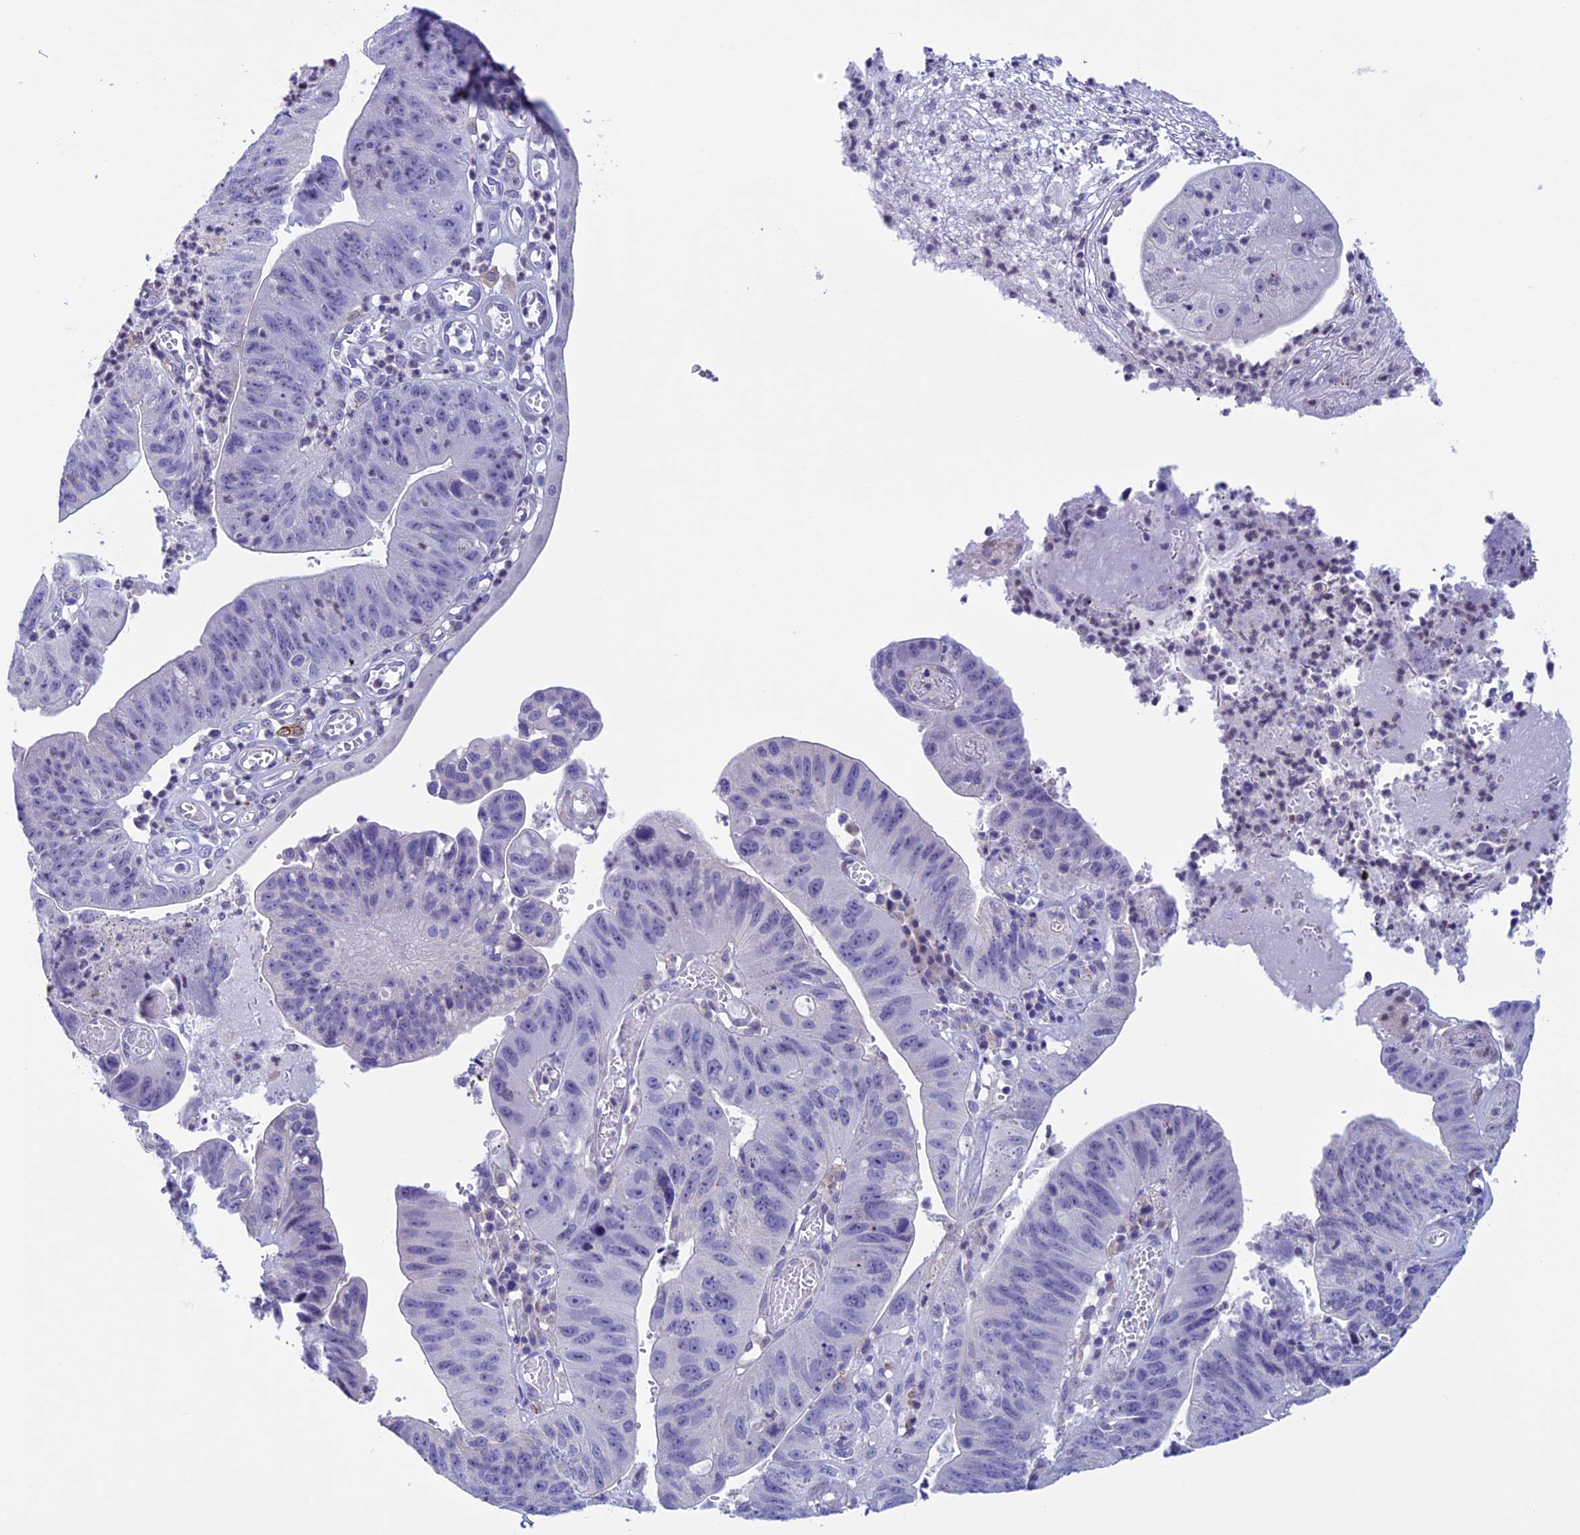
{"staining": {"intensity": "negative", "quantity": "none", "location": "none"}, "tissue": "stomach cancer", "cell_type": "Tumor cells", "image_type": "cancer", "snomed": [{"axis": "morphology", "description": "Adenocarcinoma, NOS"}, {"axis": "topography", "description": "Stomach"}], "caption": "A photomicrograph of human stomach cancer (adenocarcinoma) is negative for staining in tumor cells.", "gene": "IGSF6", "patient": {"sex": "male", "age": 59}}